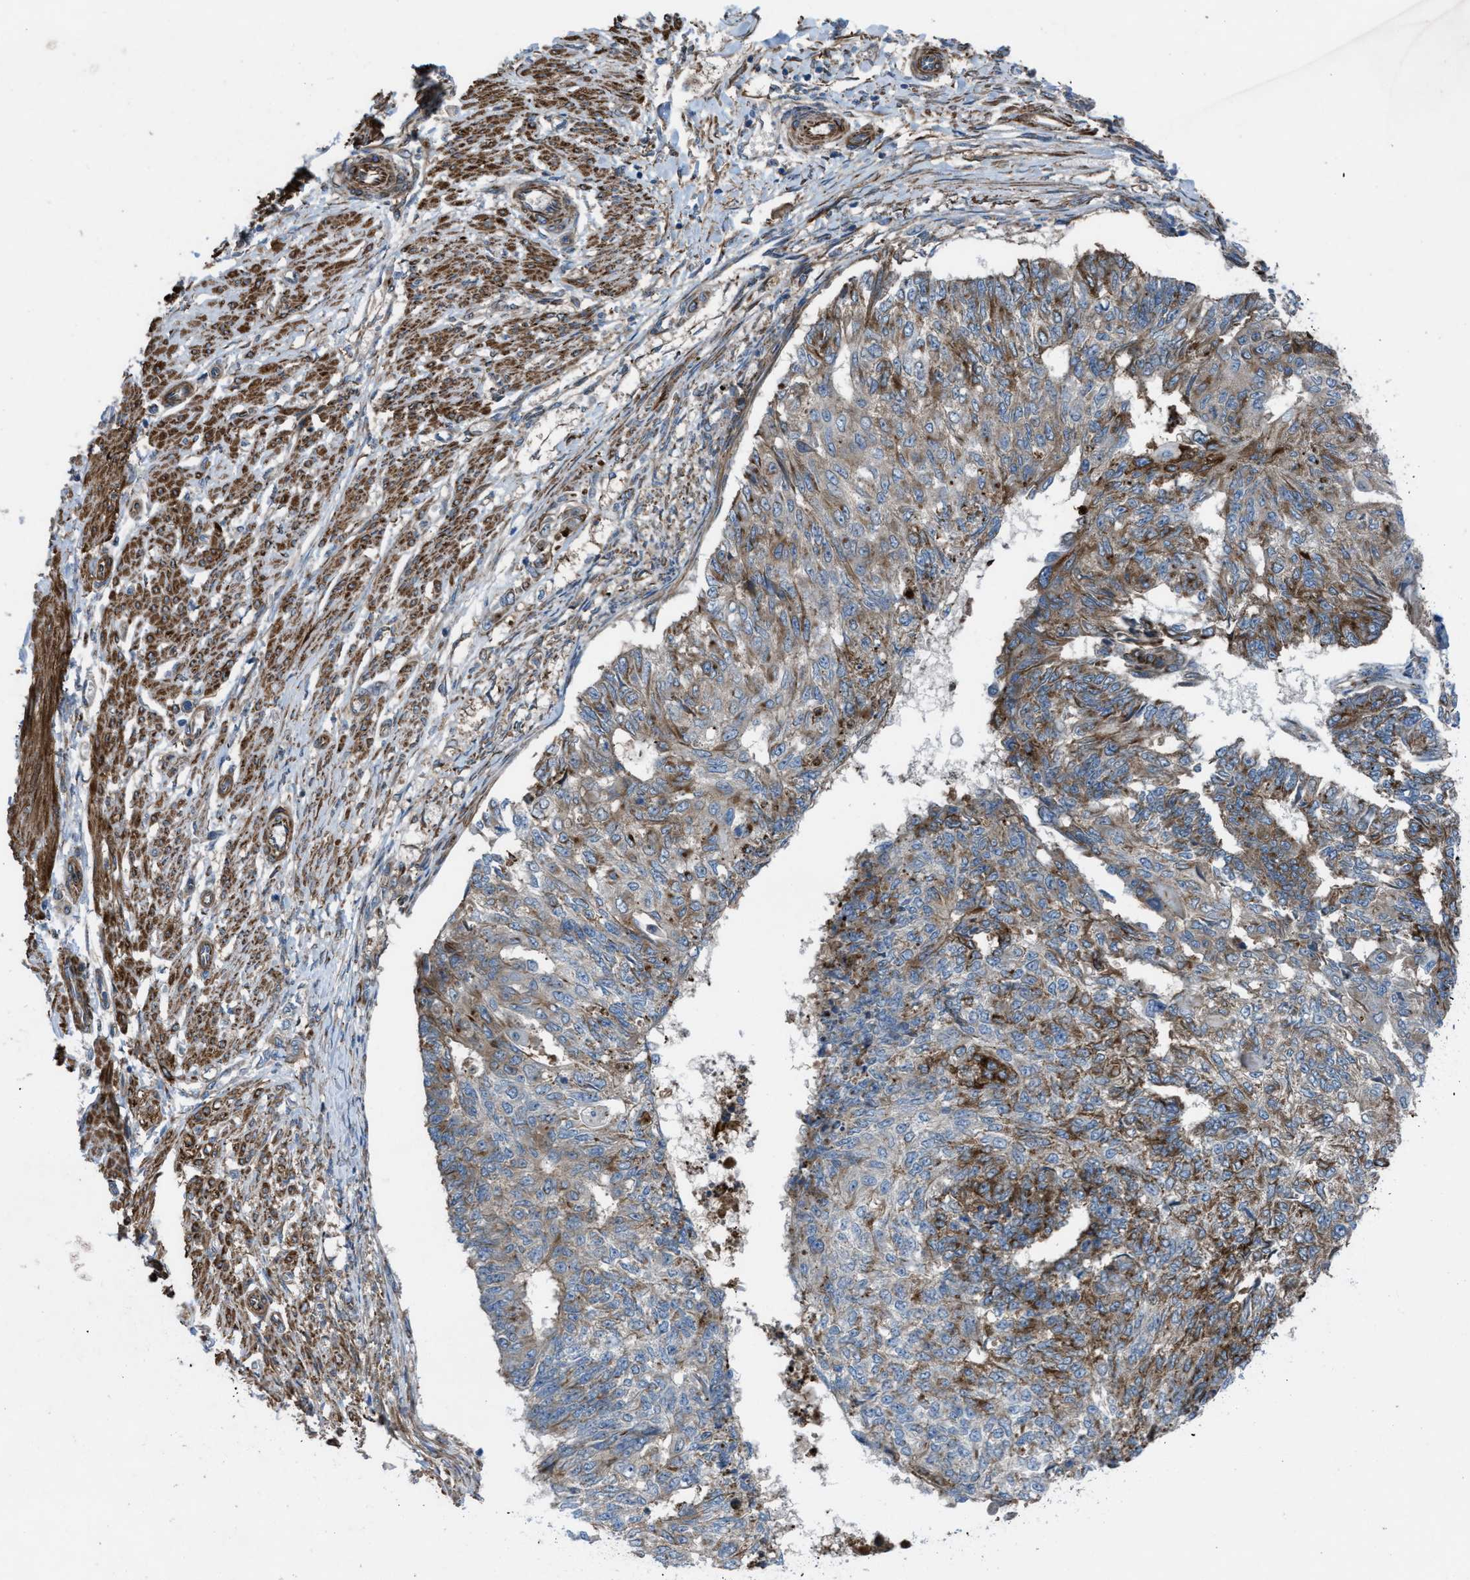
{"staining": {"intensity": "moderate", "quantity": "<25%", "location": "cytoplasmic/membranous"}, "tissue": "endometrial cancer", "cell_type": "Tumor cells", "image_type": "cancer", "snomed": [{"axis": "morphology", "description": "Adenocarcinoma, NOS"}, {"axis": "topography", "description": "Endometrium"}], "caption": "A low amount of moderate cytoplasmic/membranous staining is seen in about <25% of tumor cells in adenocarcinoma (endometrial) tissue. The staining was performed using DAB, with brown indicating positive protein expression. Nuclei are stained blue with hematoxylin.", "gene": "SLC6A9", "patient": {"sex": "female", "age": 32}}